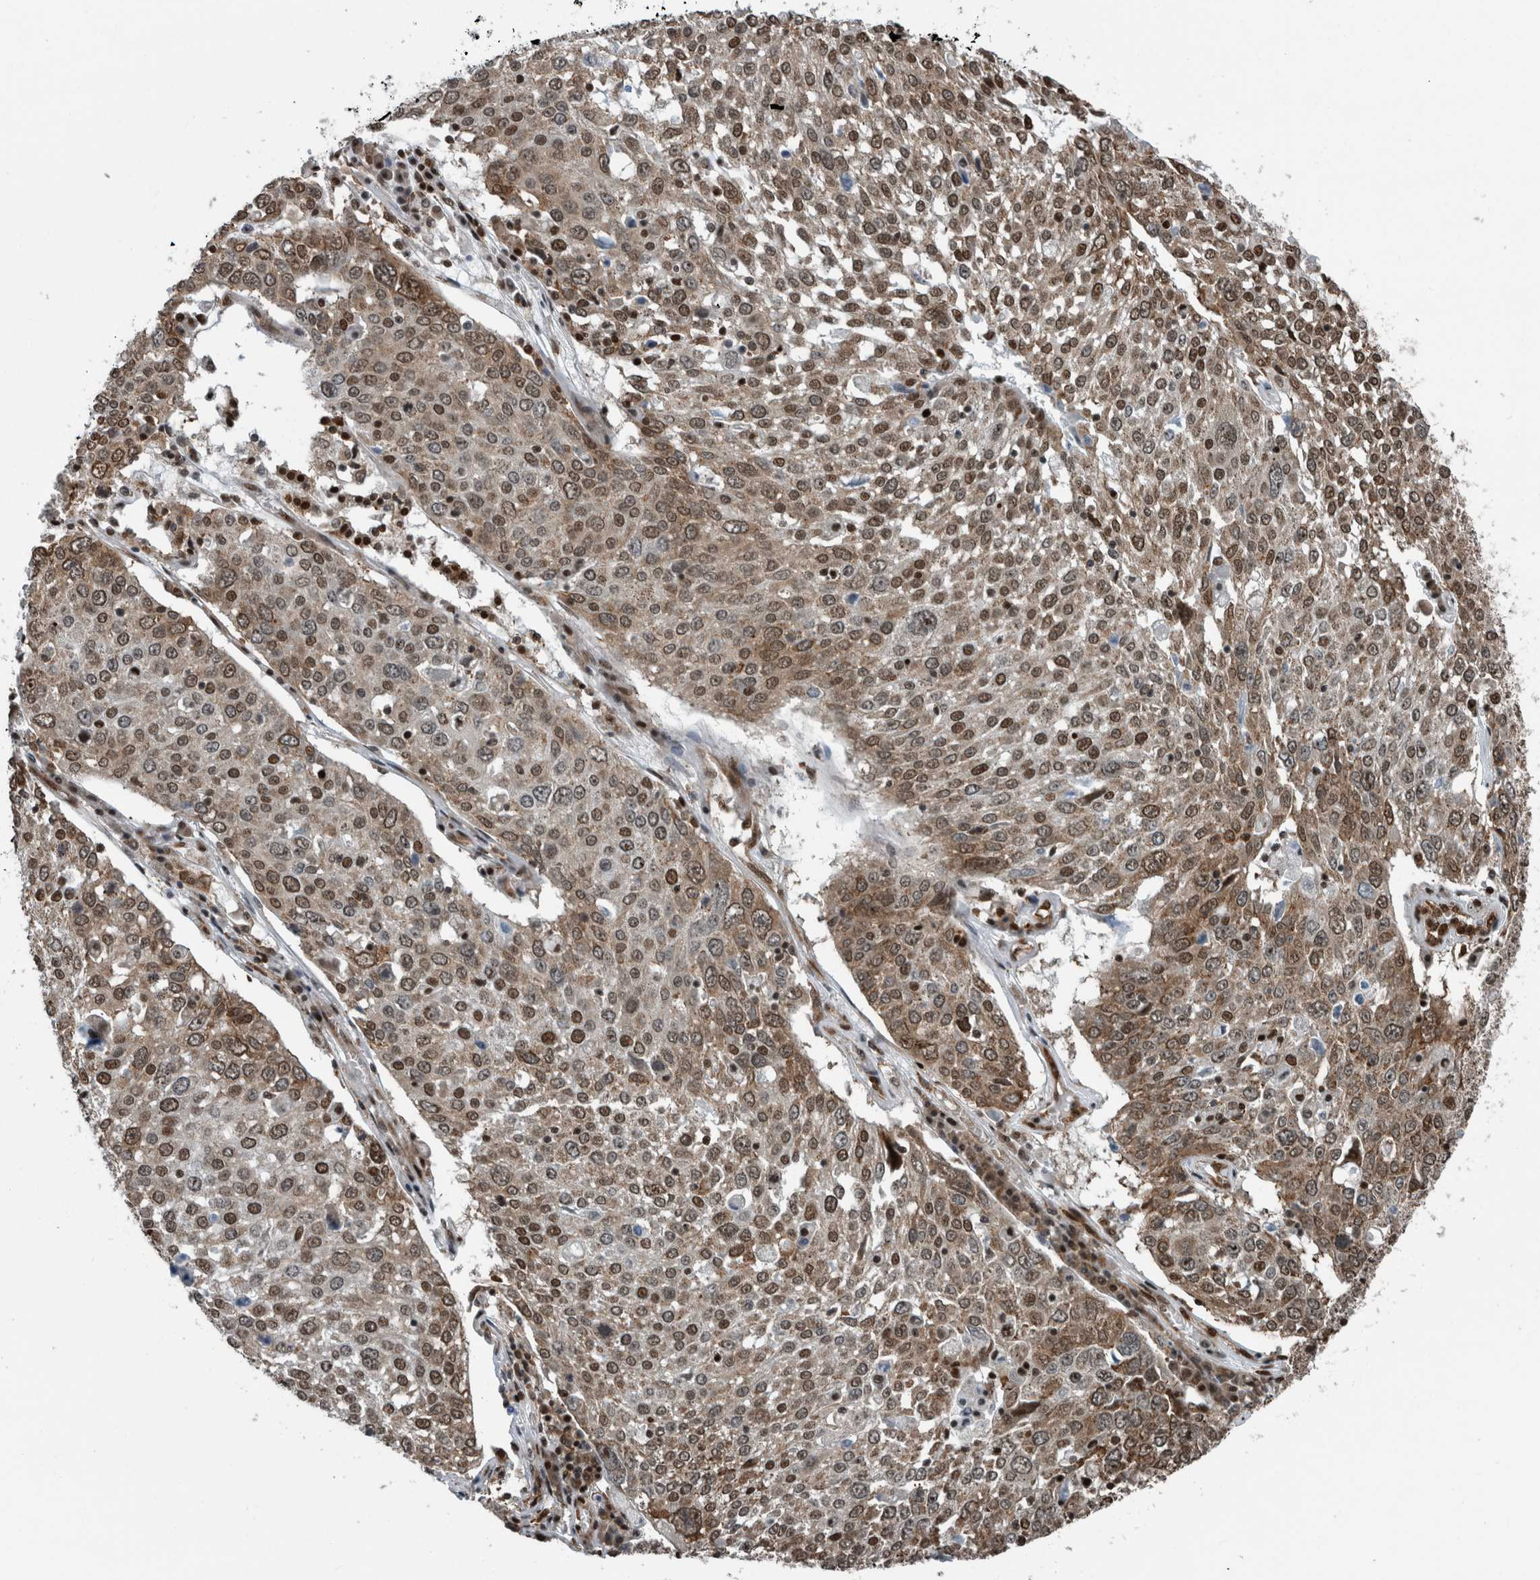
{"staining": {"intensity": "moderate", "quantity": ">75%", "location": "cytoplasmic/membranous,nuclear"}, "tissue": "lung cancer", "cell_type": "Tumor cells", "image_type": "cancer", "snomed": [{"axis": "morphology", "description": "Squamous cell carcinoma, NOS"}, {"axis": "topography", "description": "Lung"}], "caption": "IHC (DAB) staining of human lung squamous cell carcinoma demonstrates moderate cytoplasmic/membranous and nuclear protein expression in about >75% of tumor cells.", "gene": "DNMT3A", "patient": {"sex": "male", "age": 65}}